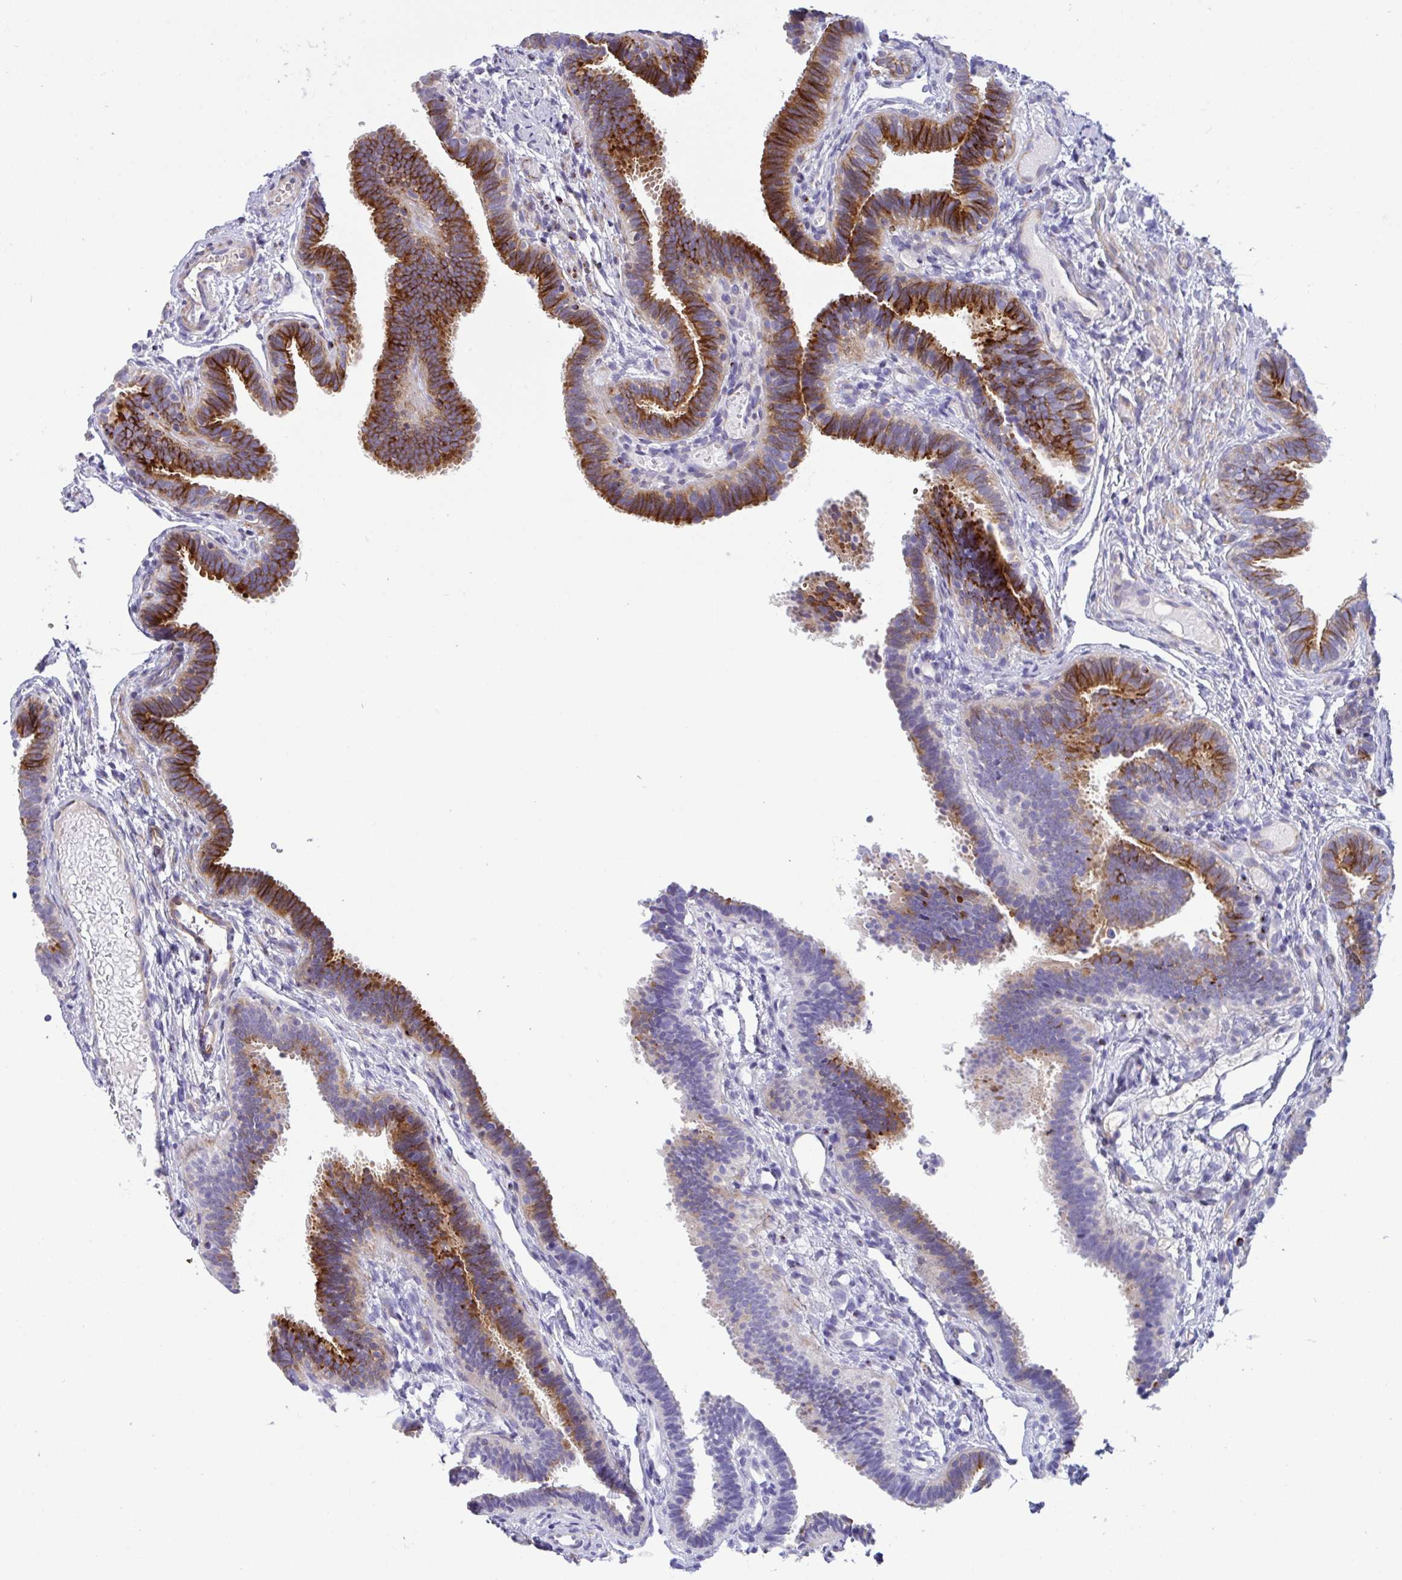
{"staining": {"intensity": "strong", "quantity": "25%-75%", "location": "cytoplasmic/membranous"}, "tissue": "fallopian tube", "cell_type": "Glandular cells", "image_type": "normal", "snomed": [{"axis": "morphology", "description": "Normal tissue, NOS"}, {"axis": "topography", "description": "Fallopian tube"}], "caption": "Immunohistochemical staining of benign fallopian tube exhibits strong cytoplasmic/membranous protein staining in about 25%-75% of glandular cells. (brown staining indicates protein expression, while blue staining denotes nuclei).", "gene": "FBXL20", "patient": {"sex": "female", "age": 37}}